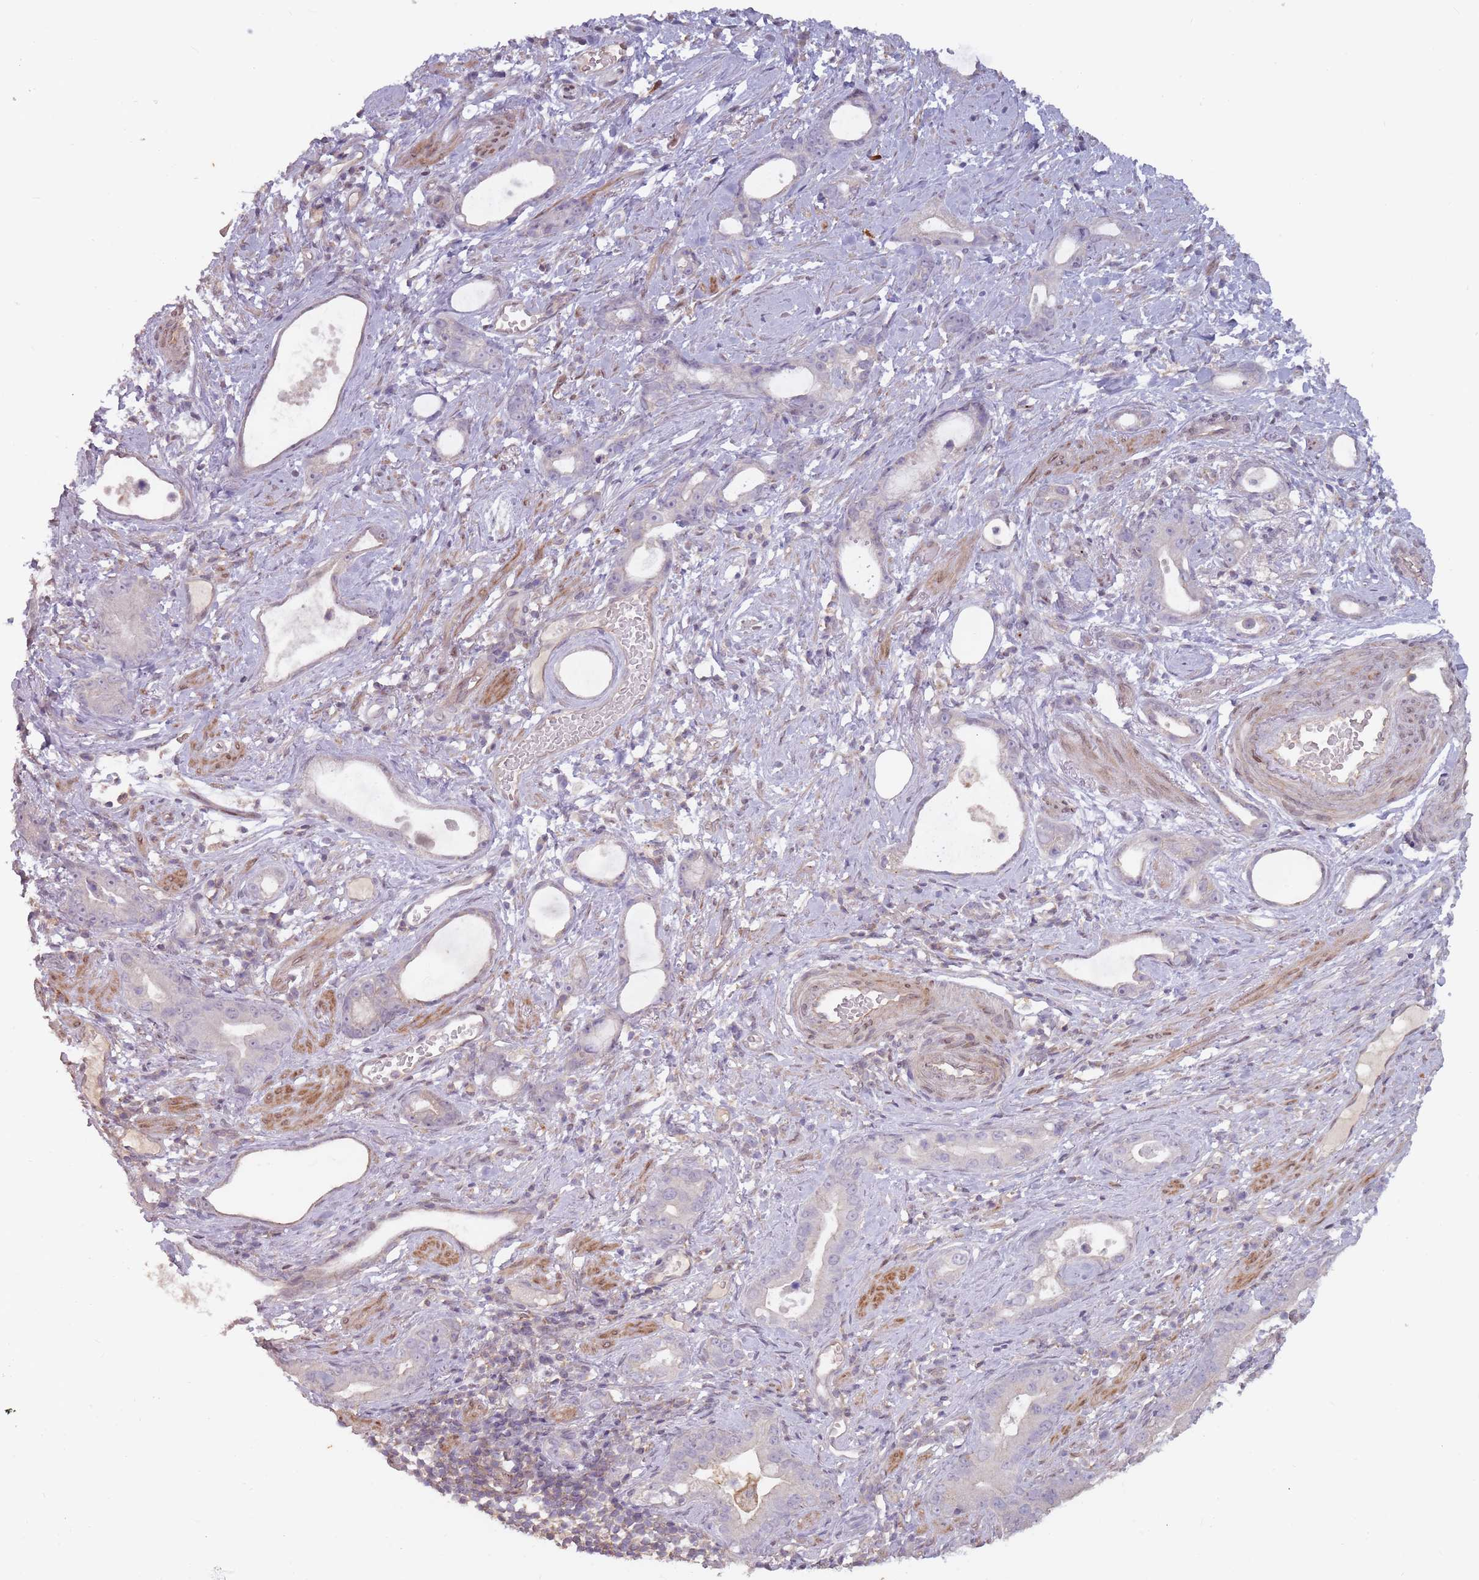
{"staining": {"intensity": "negative", "quantity": "none", "location": "none"}, "tissue": "stomach cancer", "cell_type": "Tumor cells", "image_type": "cancer", "snomed": [{"axis": "morphology", "description": "Adenocarcinoma, NOS"}, {"axis": "topography", "description": "Stomach"}], "caption": "Protein analysis of stomach cancer (adenocarcinoma) displays no significant expression in tumor cells.", "gene": "TET3", "patient": {"sex": "male", "age": 55}}